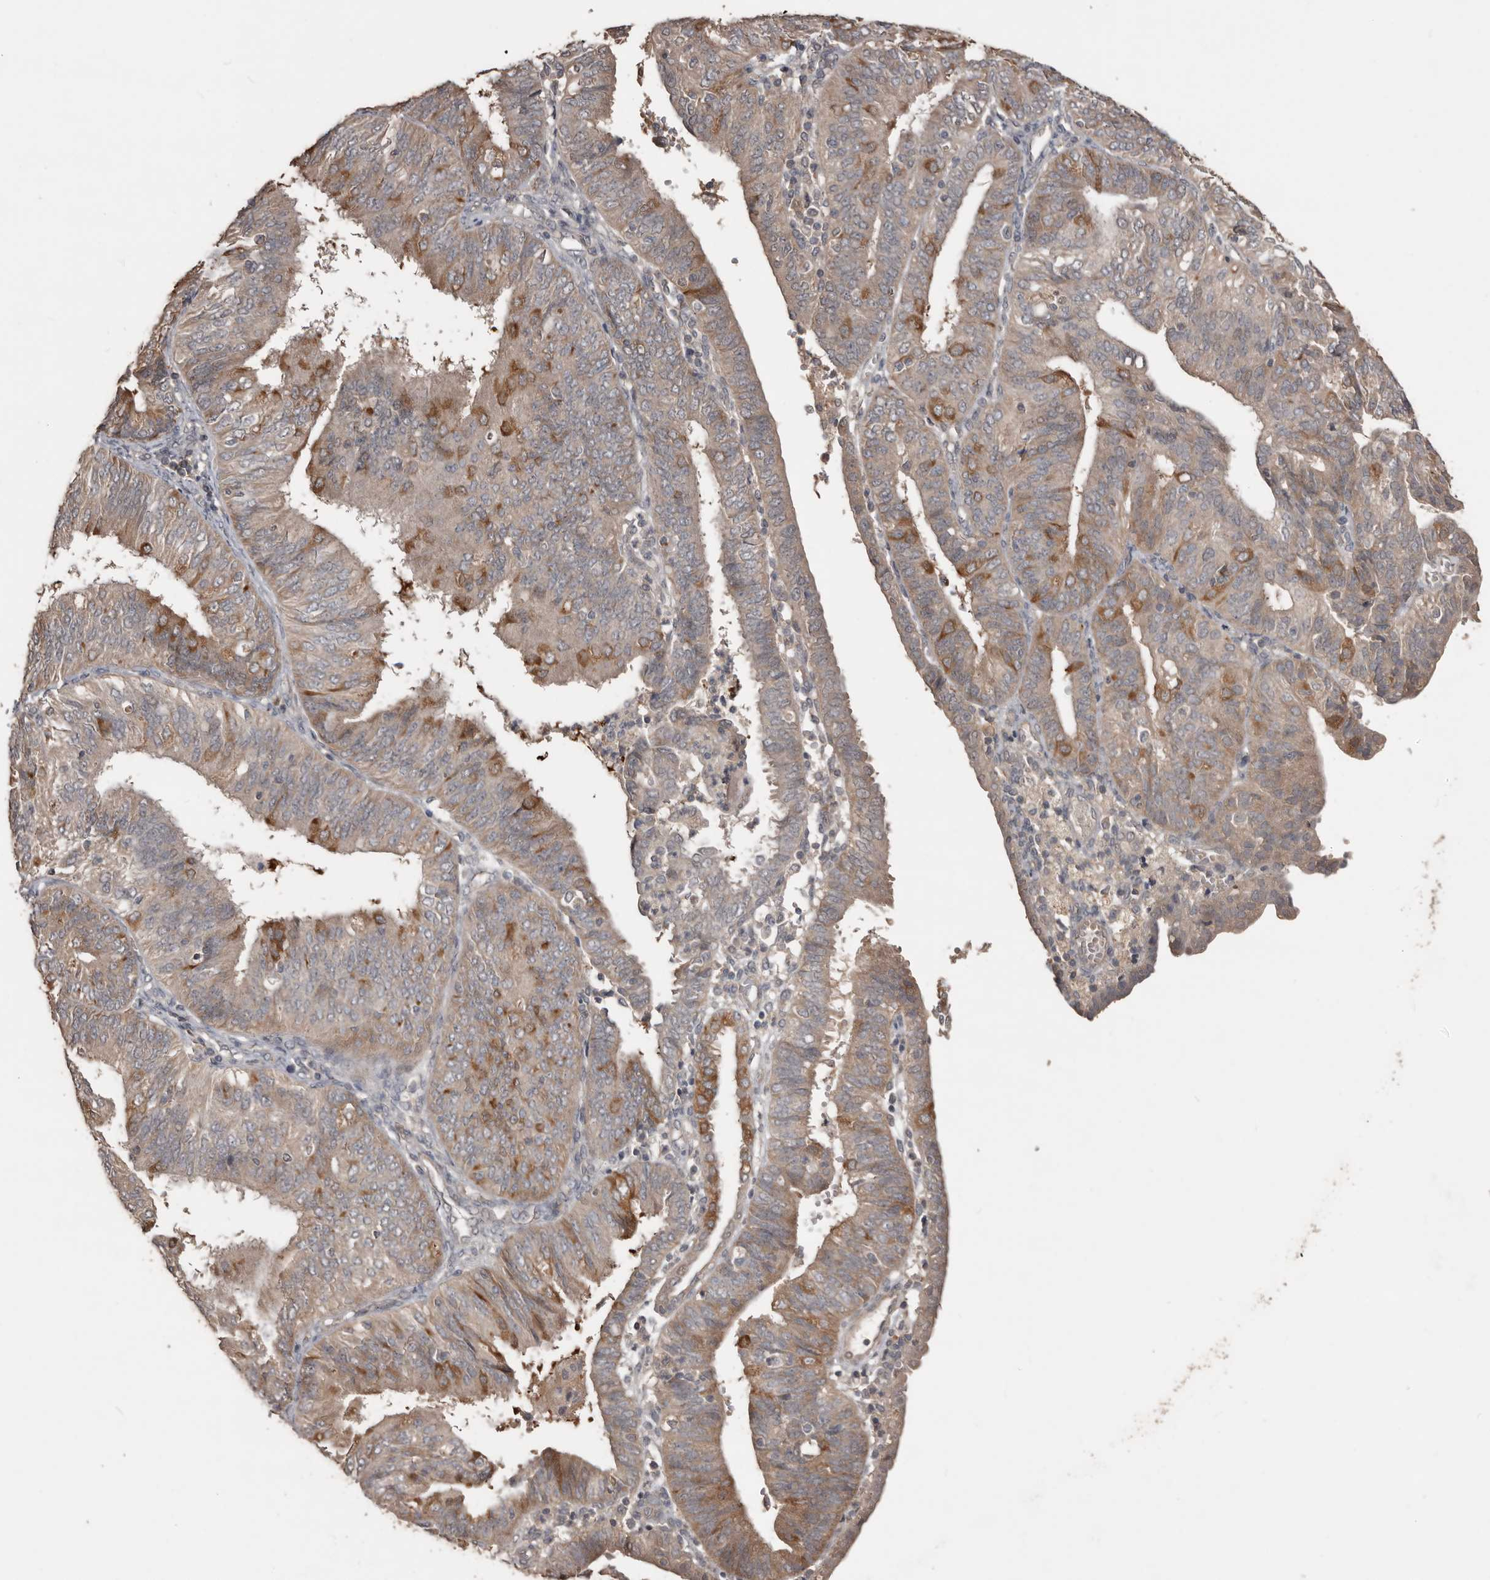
{"staining": {"intensity": "moderate", "quantity": "25%-75%", "location": "cytoplasmic/membranous"}, "tissue": "endometrial cancer", "cell_type": "Tumor cells", "image_type": "cancer", "snomed": [{"axis": "morphology", "description": "Adenocarcinoma, NOS"}, {"axis": "topography", "description": "Endometrium"}], "caption": "Endometrial cancer stained for a protein (brown) displays moderate cytoplasmic/membranous positive staining in about 25%-75% of tumor cells.", "gene": "BAMBI", "patient": {"sex": "female", "age": 58}}